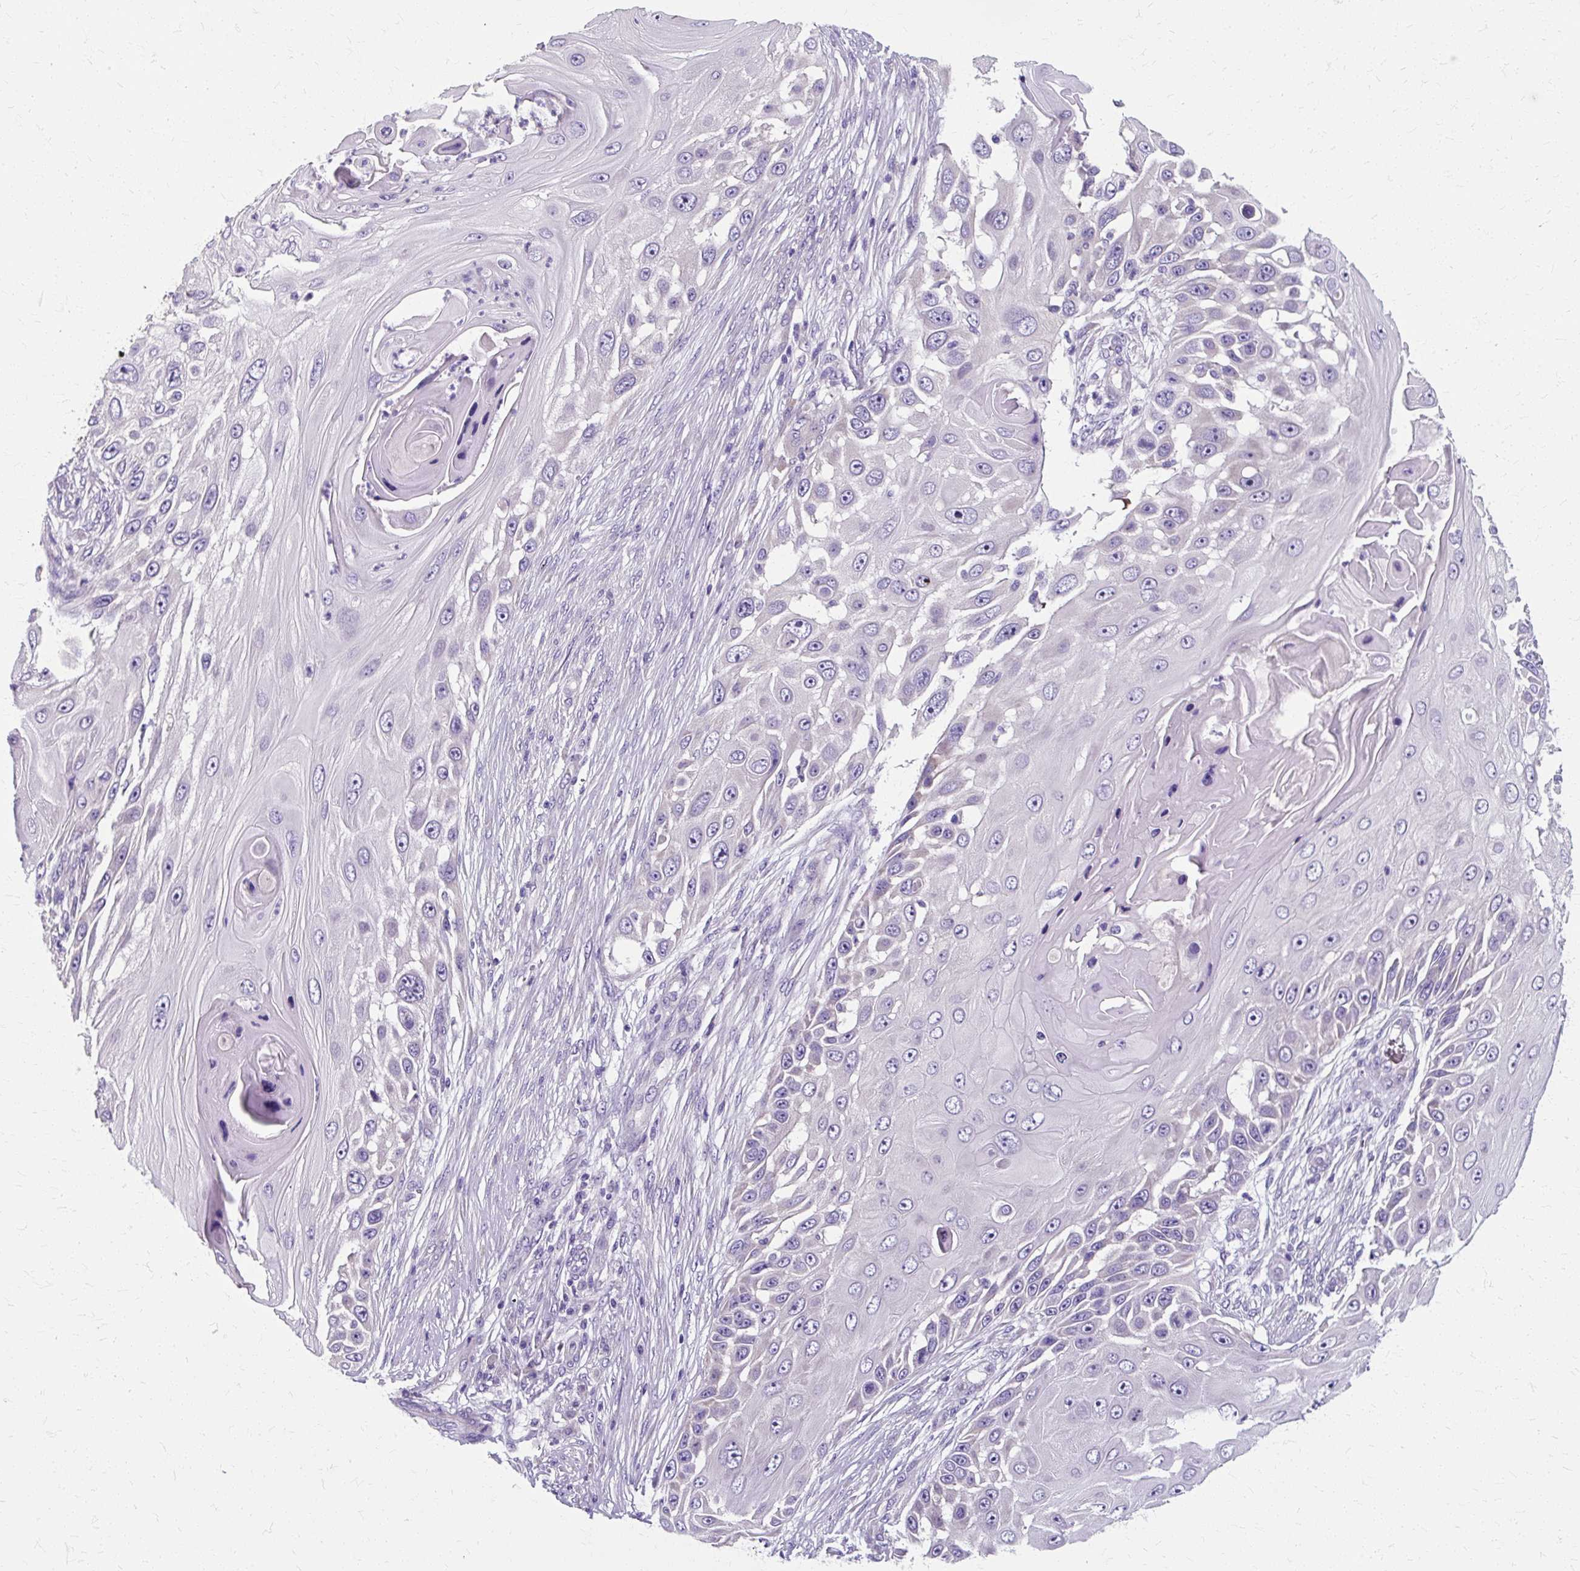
{"staining": {"intensity": "negative", "quantity": "none", "location": "none"}, "tissue": "skin cancer", "cell_type": "Tumor cells", "image_type": "cancer", "snomed": [{"axis": "morphology", "description": "Squamous cell carcinoma, NOS"}, {"axis": "topography", "description": "Skin"}], "caption": "Tumor cells are negative for brown protein staining in skin cancer (squamous cell carcinoma).", "gene": "ZNF555", "patient": {"sex": "female", "age": 44}}